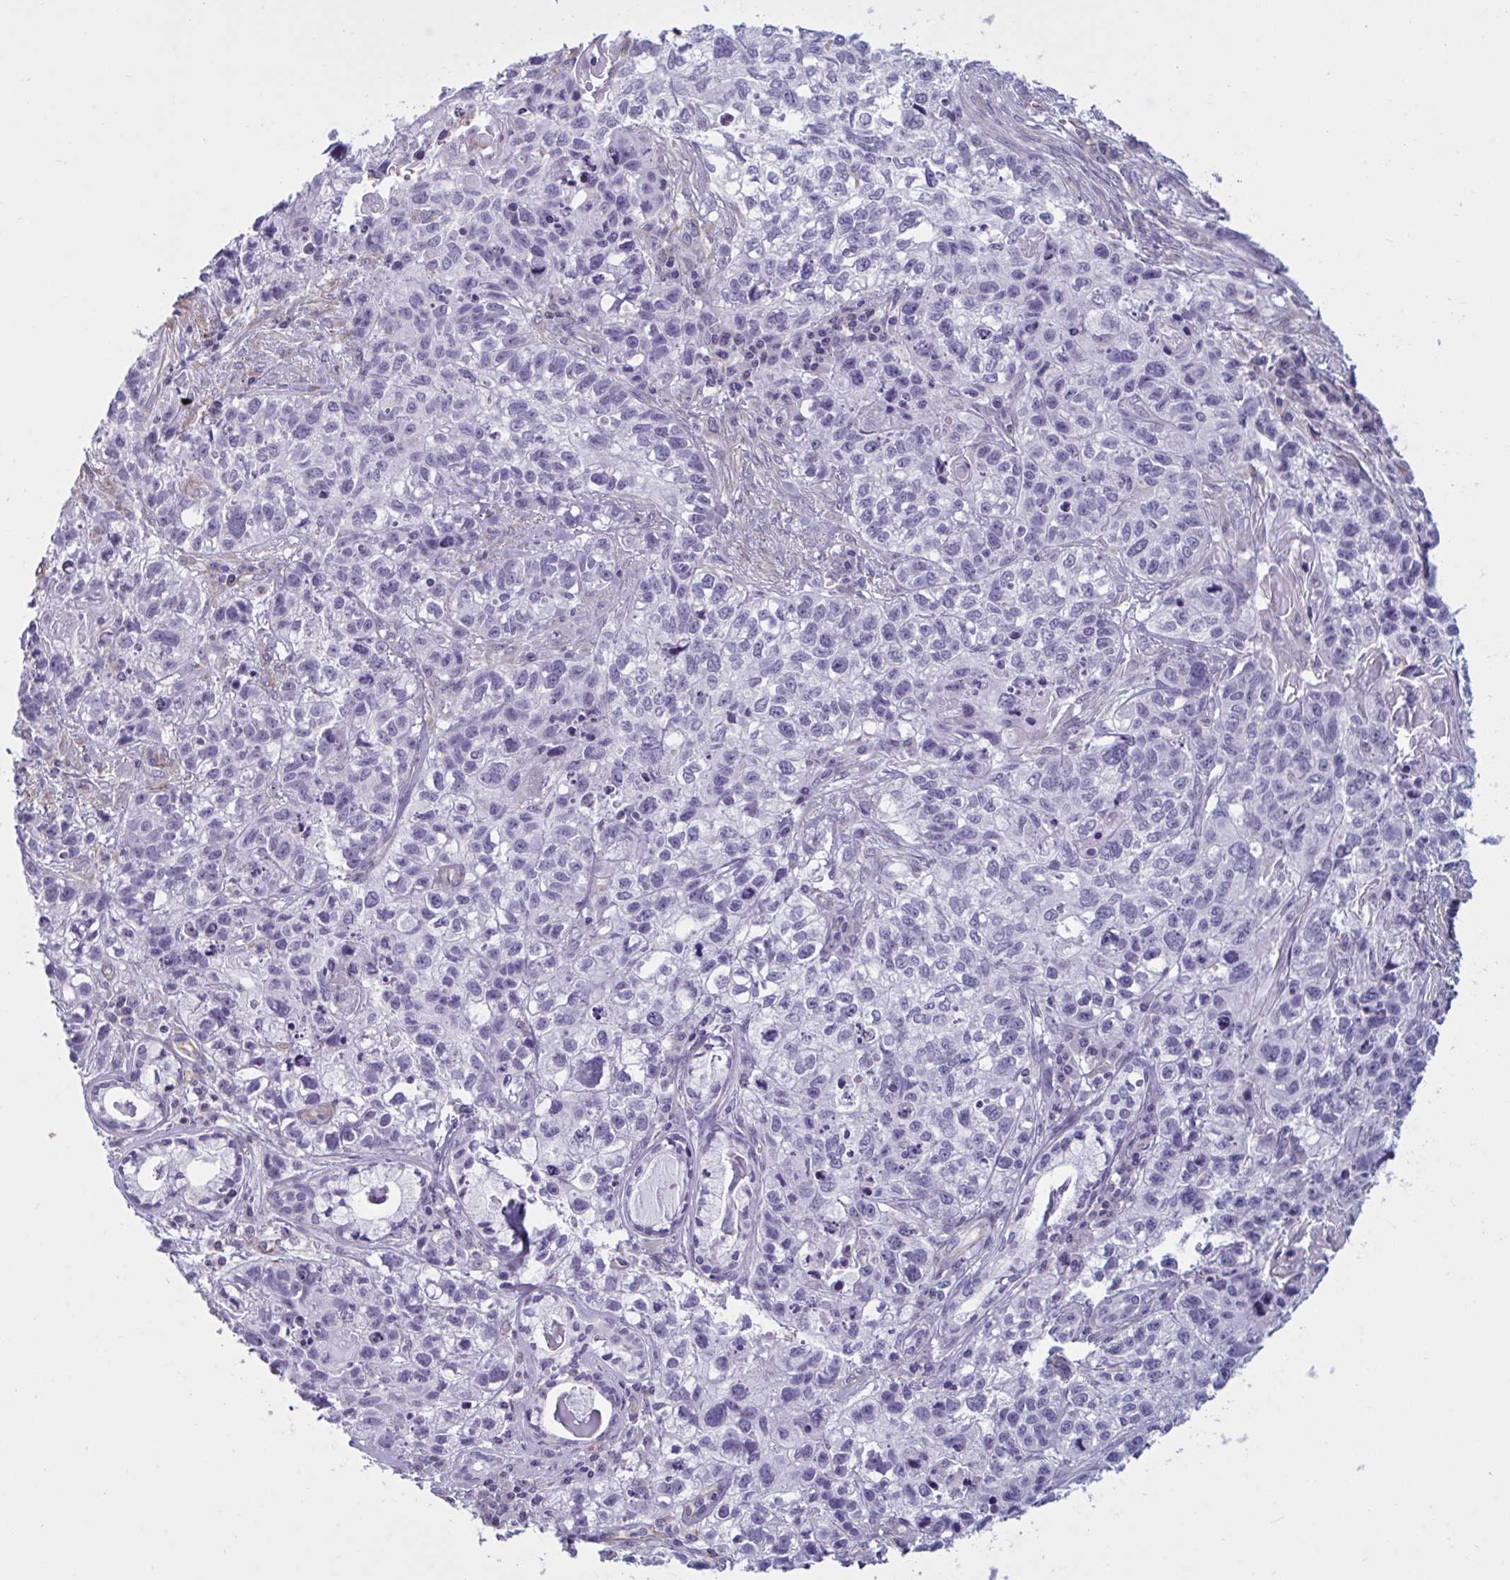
{"staining": {"intensity": "negative", "quantity": "none", "location": "none"}, "tissue": "lung cancer", "cell_type": "Tumor cells", "image_type": "cancer", "snomed": [{"axis": "morphology", "description": "Squamous cell carcinoma, NOS"}, {"axis": "topography", "description": "Lung"}], "caption": "DAB immunohistochemical staining of human squamous cell carcinoma (lung) displays no significant staining in tumor cells.", "gene": "OR1L3", "patient": {"sex": "male", "age": 74}}